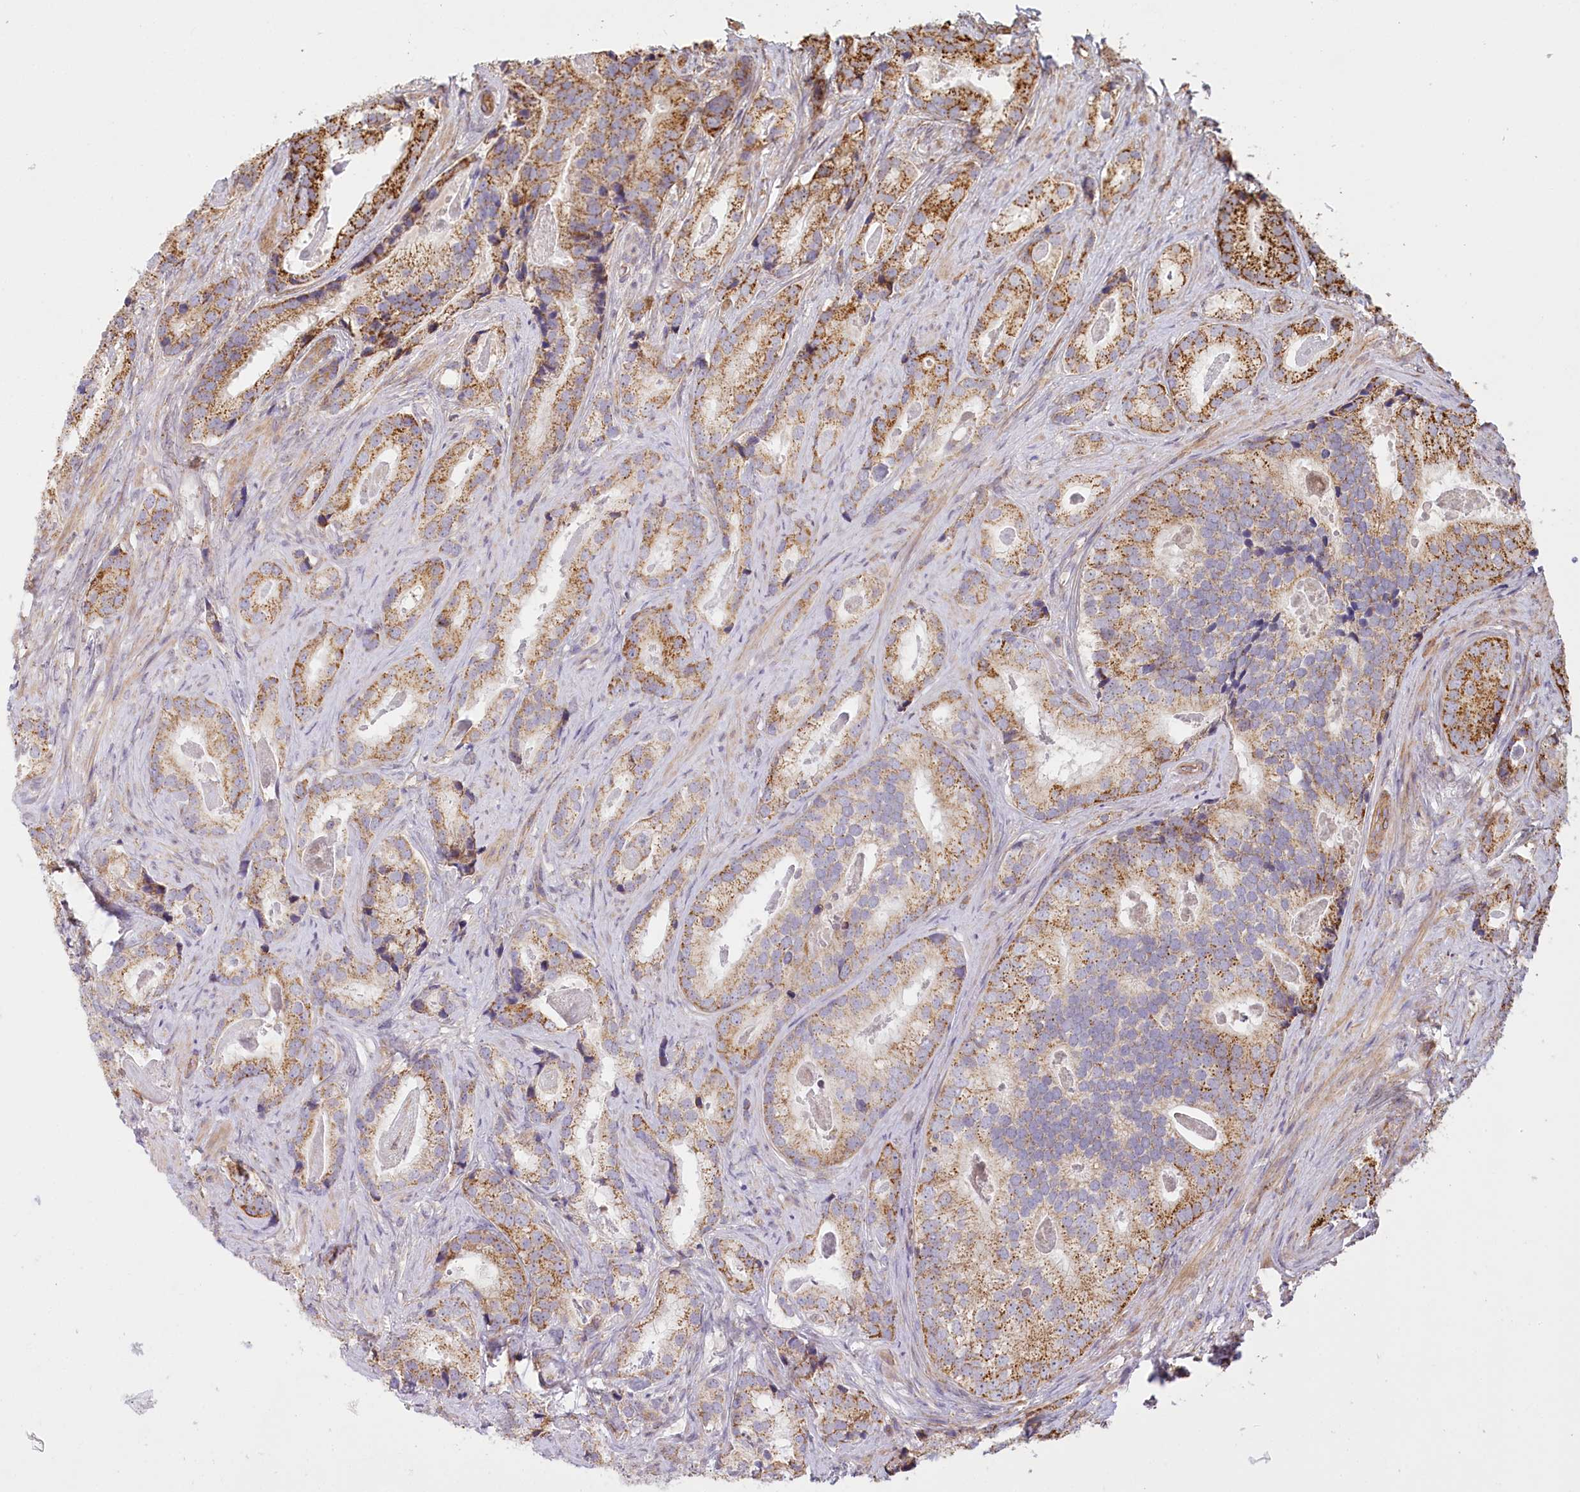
{"staining": {"intensity": "moderate", "quantity": ">75%", "location": "cytoplasmic/membranous"}, "tissue": "prostate cancer", "cell_type": "Tumor cells", "image_type": "cancer", "snomed": [{"axis": "morphology", "description": "Adenocarcinoma, Low grade"}, {"axis": "topography", "description": "Prostate"}], "caption": "Adenocarcinoma (low-grade) (prostate) stained with DAB (3,3'-diaminobenzidine) IHC exhibits medium levels of moderate cytoplasmic/membranous expression in about >75% of tumor cells.", "gene": "UMPS", "patient": {"sex": "male", "age": 71}}